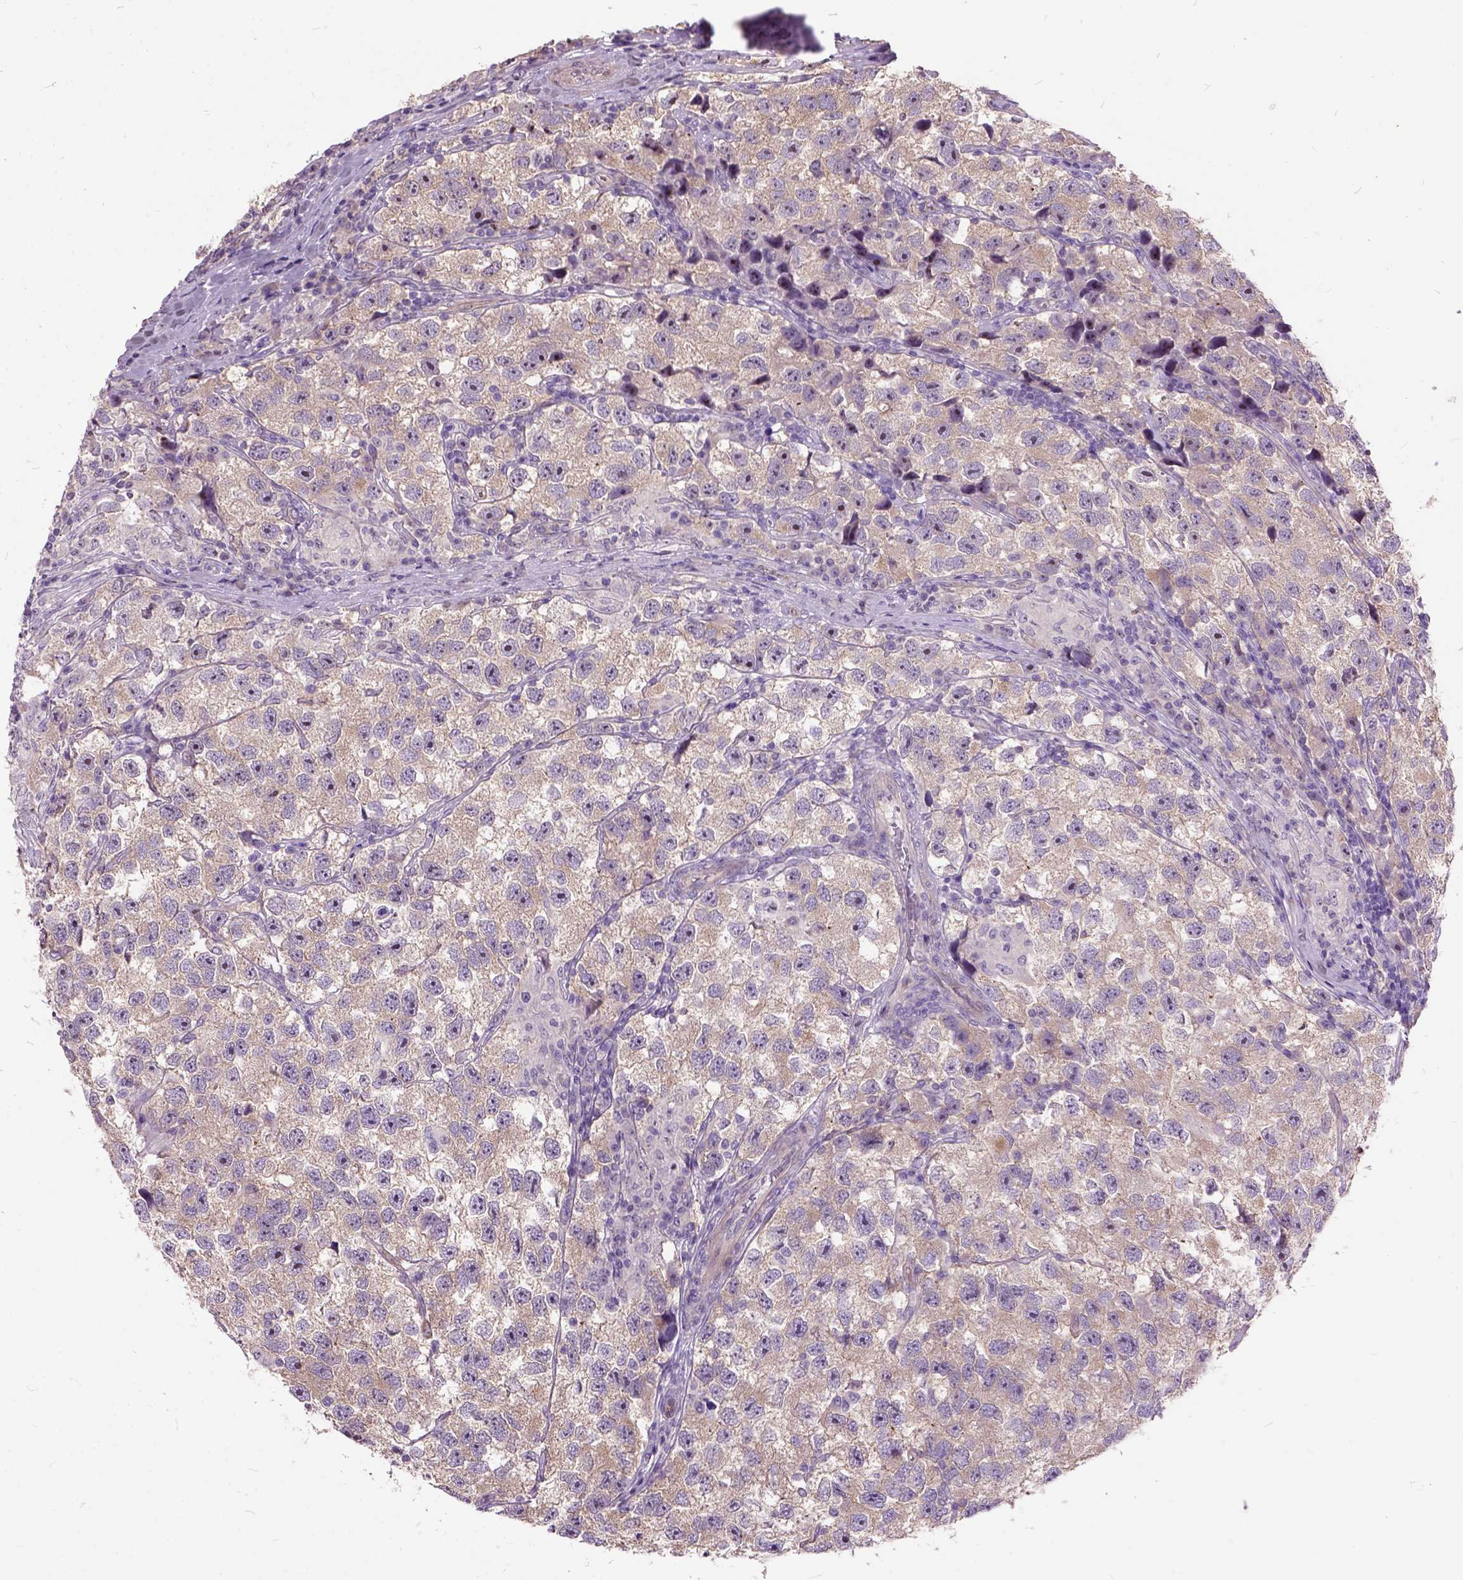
{"staining": {"intensity": "weak", "quantity": "25%-75%", "location": "cytoplasmic/membranous"}, "tissue": "testis cancer", "cell_type": "Tumor cells", "image_type": "cancer", "snomed": [{"axis": "morphology", "description": "Seminoma, NOS"}, {"axis": "topography", "description": "Testis"}], "caption": "Immunohistochemical staining of testis cancer reveals weak cytoplasmic/membranous protein positivity in approximately 25%-75% of tumor cells.", "gene": "MAPT", "patient": {"sex": "male", "age": 26}}